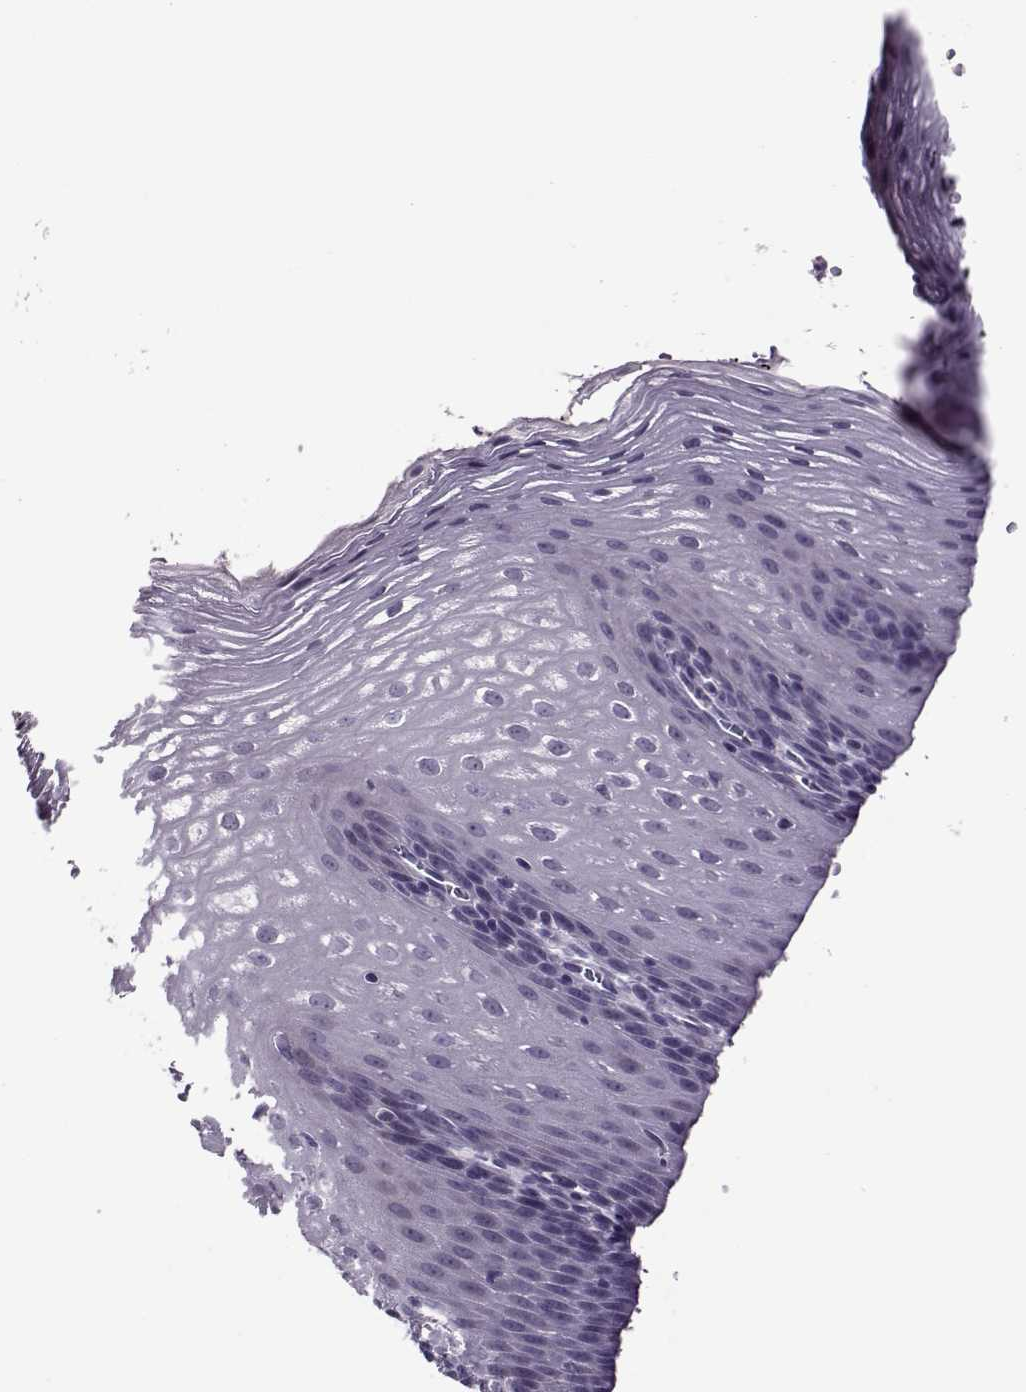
{"staining": {"intensity": "negative", "quantity": "none", "location": "none"}, "tissue": "esophagus", "cell_type": "Squamous epithelial cells", "image_type": "normal", "snomed": [{"axis": "morphology", "description": "Normal tissue, NOS"}, {"axis": "topography", "description": "Esophagus"}], "caption": "Immunohistochemical staining of unremarkable esophagus reveals no significant expression in squamous epithelial cells.", "gene": "ASRGL1", "patient": {"sex": "male", "age": 72}}